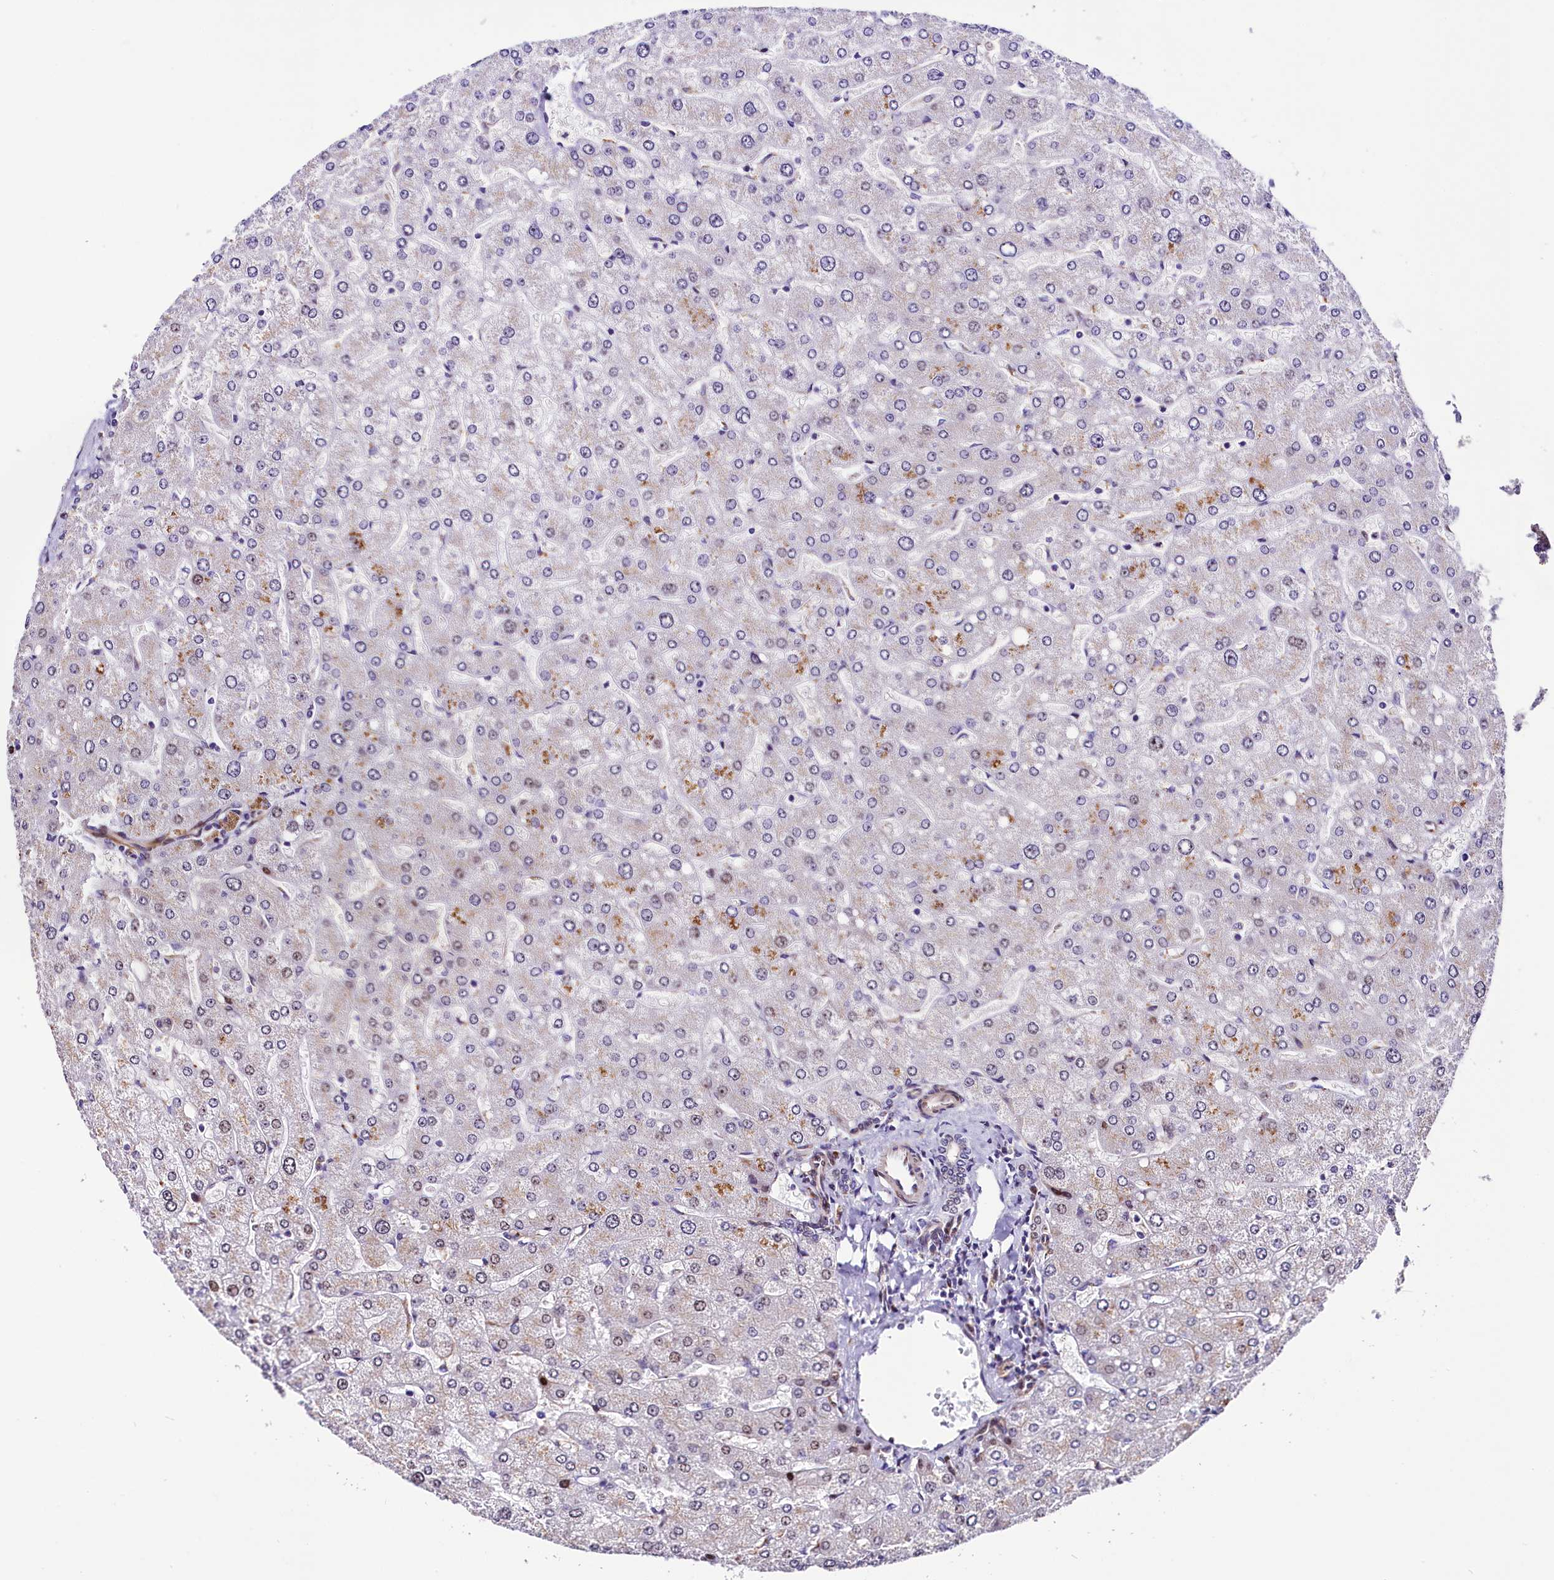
{"staining": {"intensity": "weak", "quantity": "<25%", "location": "nuclear"}, "tissue": "liver", "cell_type": "Cholangiocytes", "image_type": "normal", "snomed": [{"axis": "morphology", "description": "Normal tissue, NOS"}, {"axis": "topography", "description": "Liver"}], "caption": "A high-resolution histopathology image shows immunohistochemistry (IHC) staining of normal liver, which shows no significant positivity in cholangiocytes. The staining is performed using DAB brown chromogen with nuclei counter-stained in using hematoxylin.", "gene": "TRMT112", "patient": {"sex": "male", "age": 55}}